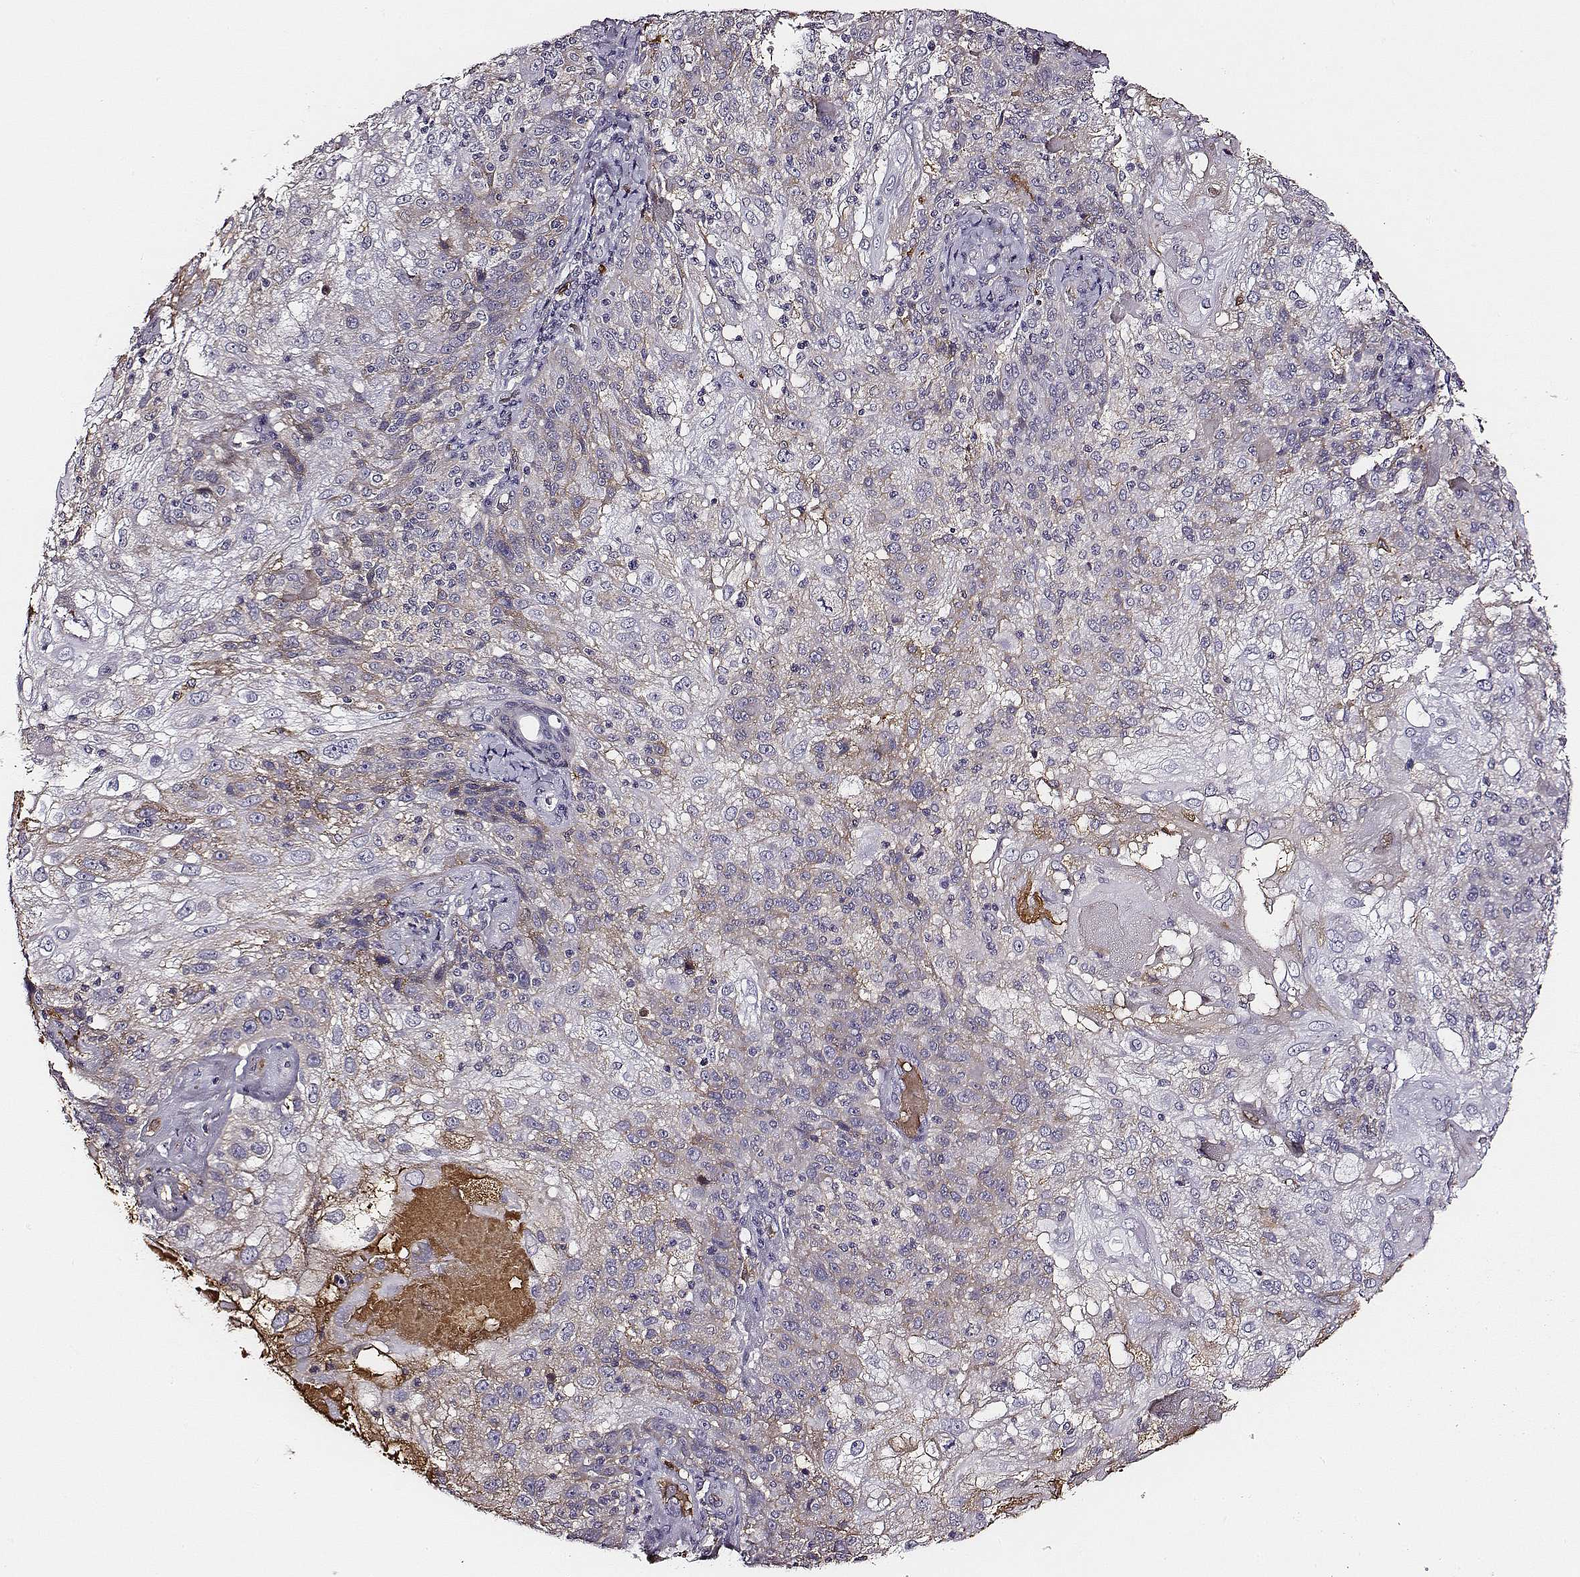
{"staining": {"intensity": "weak", "quantity": "25%-75%", "location": "cytoplasmic/membranous"}, "tissue": "skin cancer", "cell_type": "Tumor cells", "image_type": "cancer", "snomed": [{"axis": "morphology", "description": "Normal tissue, NOS"}, {"axis": "morphology", "description": "Squamous cell carcinoma, NOS"}, {"axis": "topography", "description": "Skin"}], "caption": "Brown immunohistochemical staining in skin squamous cell carcinoma demonstrates weak cytoplasmic/membranous staining in approximately 25%-75% of tumor cells.", "gene": "TF", "patient": {"sex": "female", "age": 83}}